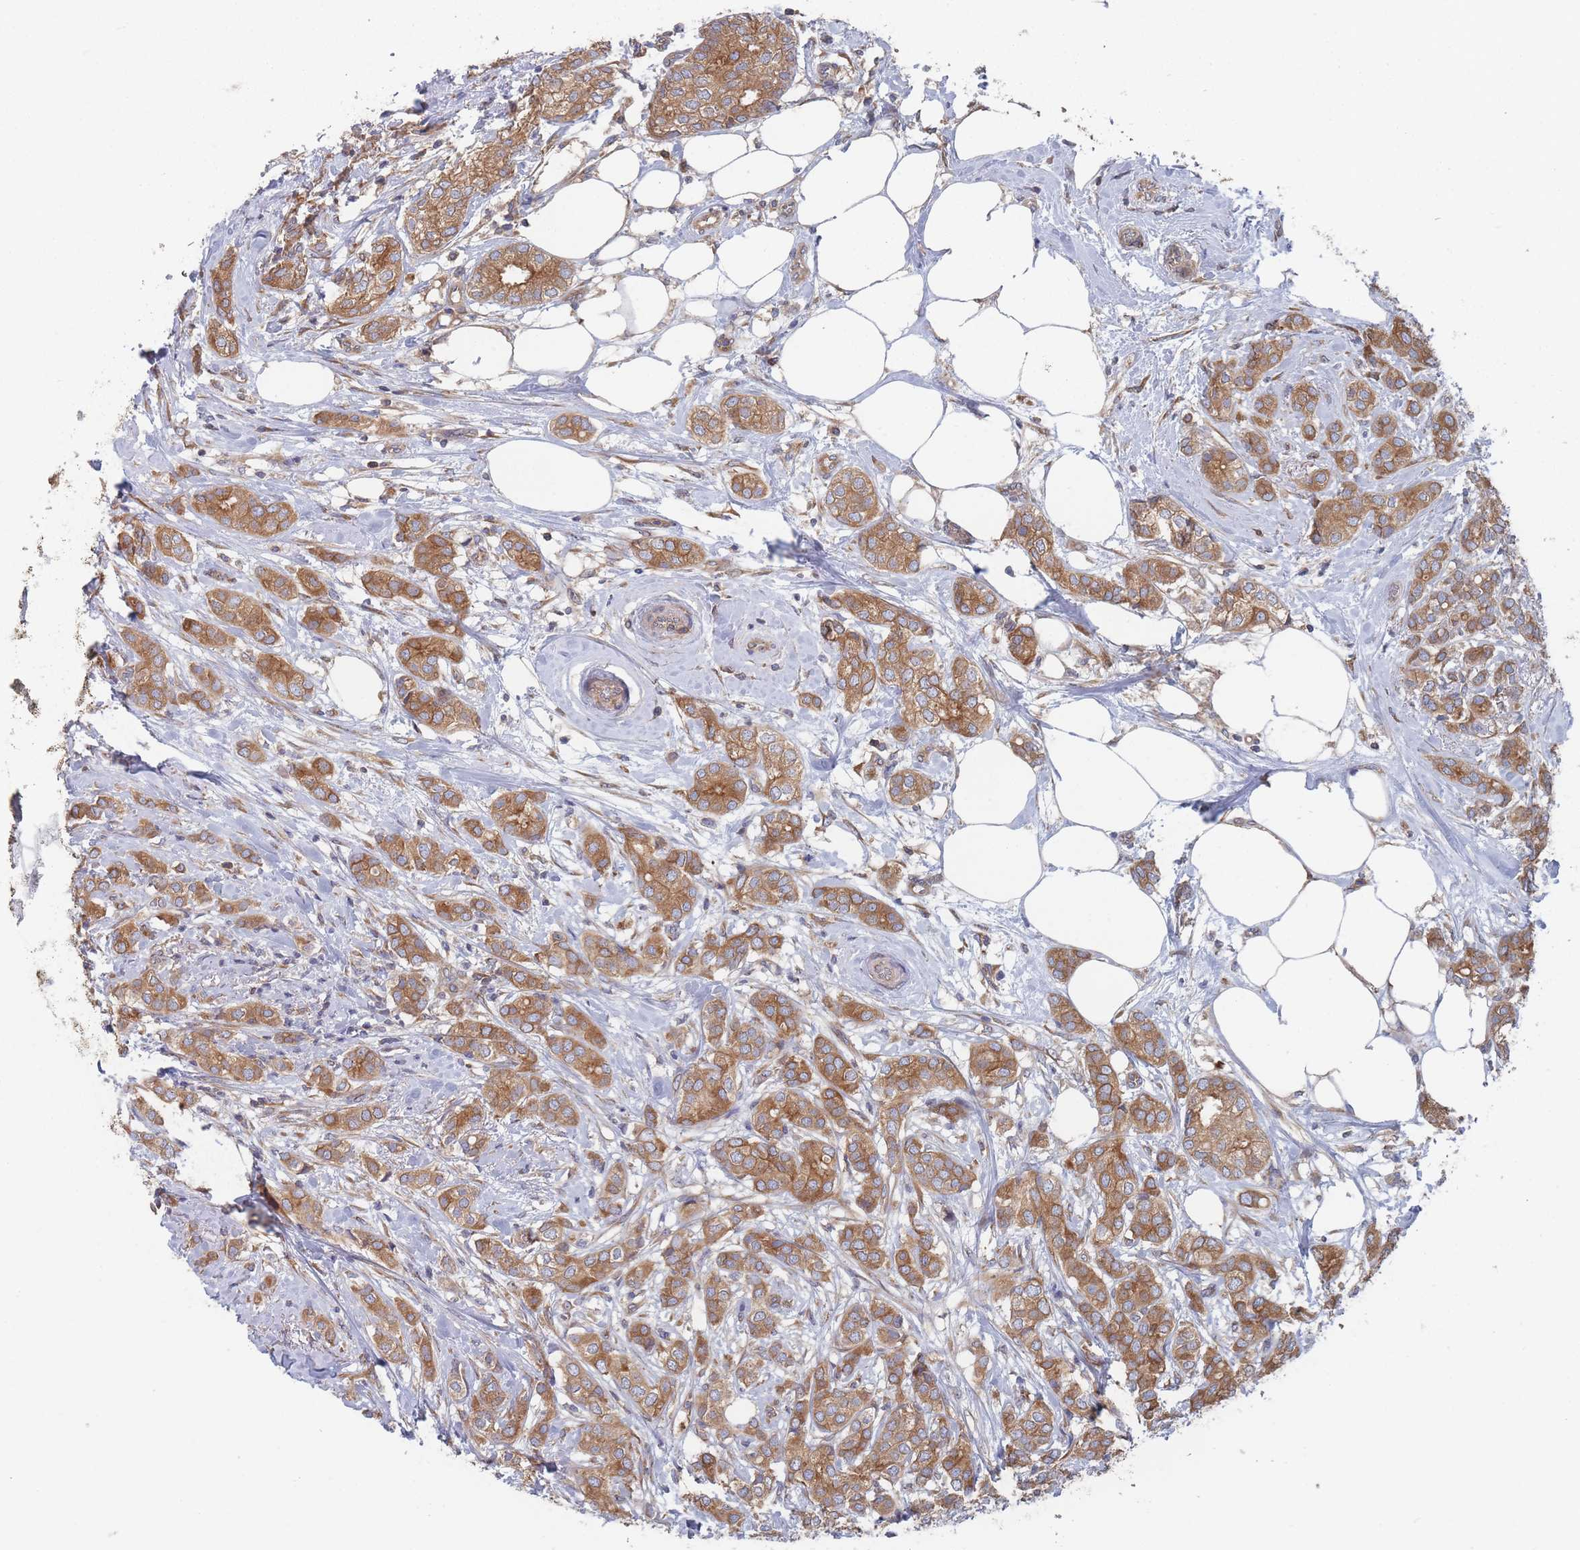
{"staining": {"intensity": "moderate", "quantity": ">75%", "location": "cytoplasmic/membranous"}, "tissue": "breast cancer", "cell_type": "Tumor cells", "image_type": "cancer", "snomed": [{"axis": "morphology", "description": "Duct carcinoma"}, {"axis": "topography", "description": "Breast"}], "caption": "This photomicrograph reveals breast cancer stained with immunohistochemistry to label a protein in brown. The cytoplasmic/membranous of tumor cells show moderate positivity for the protein. Nuclei are counter-stained blue.", "gene": "KDSR", "patient": {"sex": "female", "age": 73}}